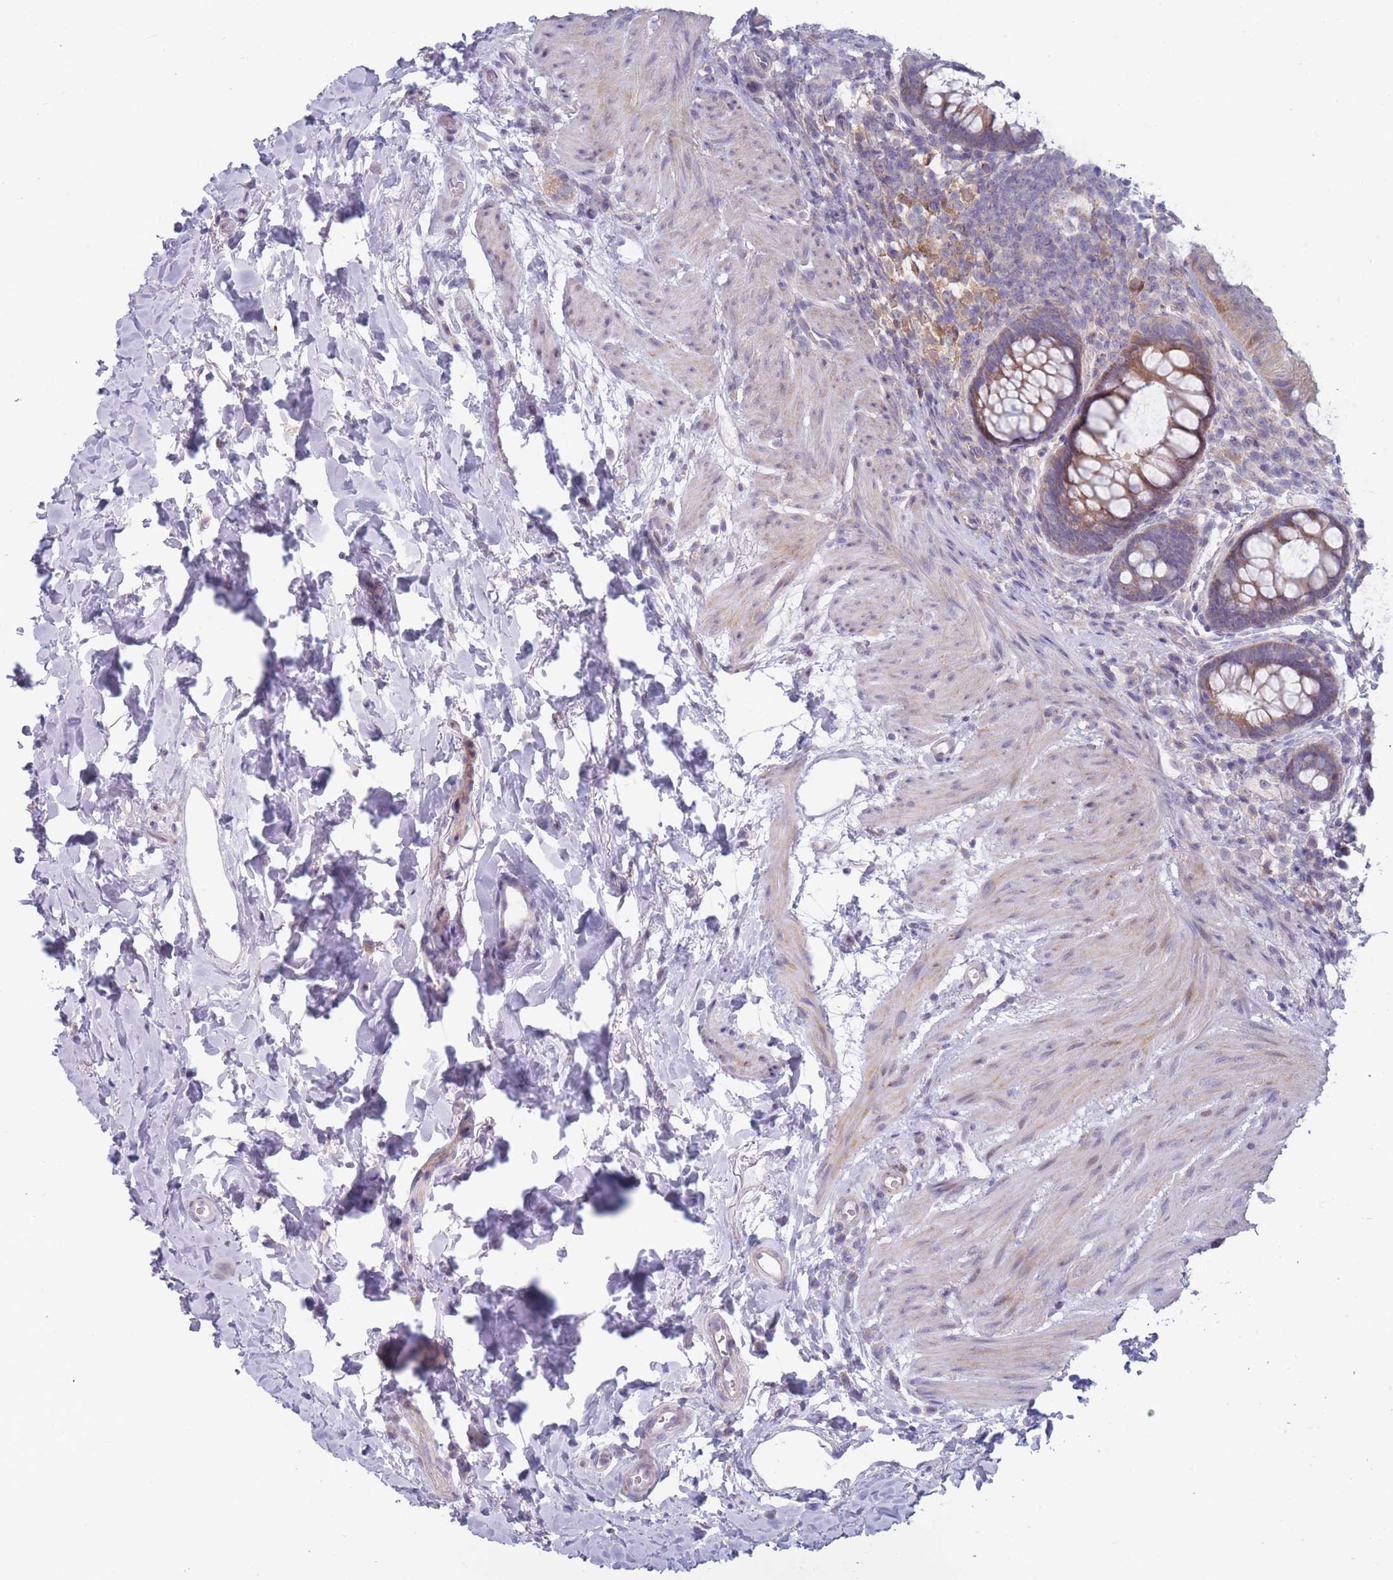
{"staining": {"intensity": "moderate", "quantity": "25%-75%", "location": "cytoplasmic/membranous"}, "tissue": "rectum", "cell_type": "Glandular cells", "image_type": "normal", "snomed": [{"axis": "morphology", "description": "Normal tissue, NOS"}, {"axis": "topography", "description": "Rectum"}, {"axis": "topography", "description": "Peripheral nerve tissue"}], "caption": "High-magnification brightfield microscopy of normal rectum stained with DAB (brown) and counterstained with hematoxylin (blue). glandular cells exhibit moderate cytoplasmic/membranous expression is identified in approximately25%-75% of cells.", "gene": "PDE4A", "patient": {"sex": "female", "age": 69}}